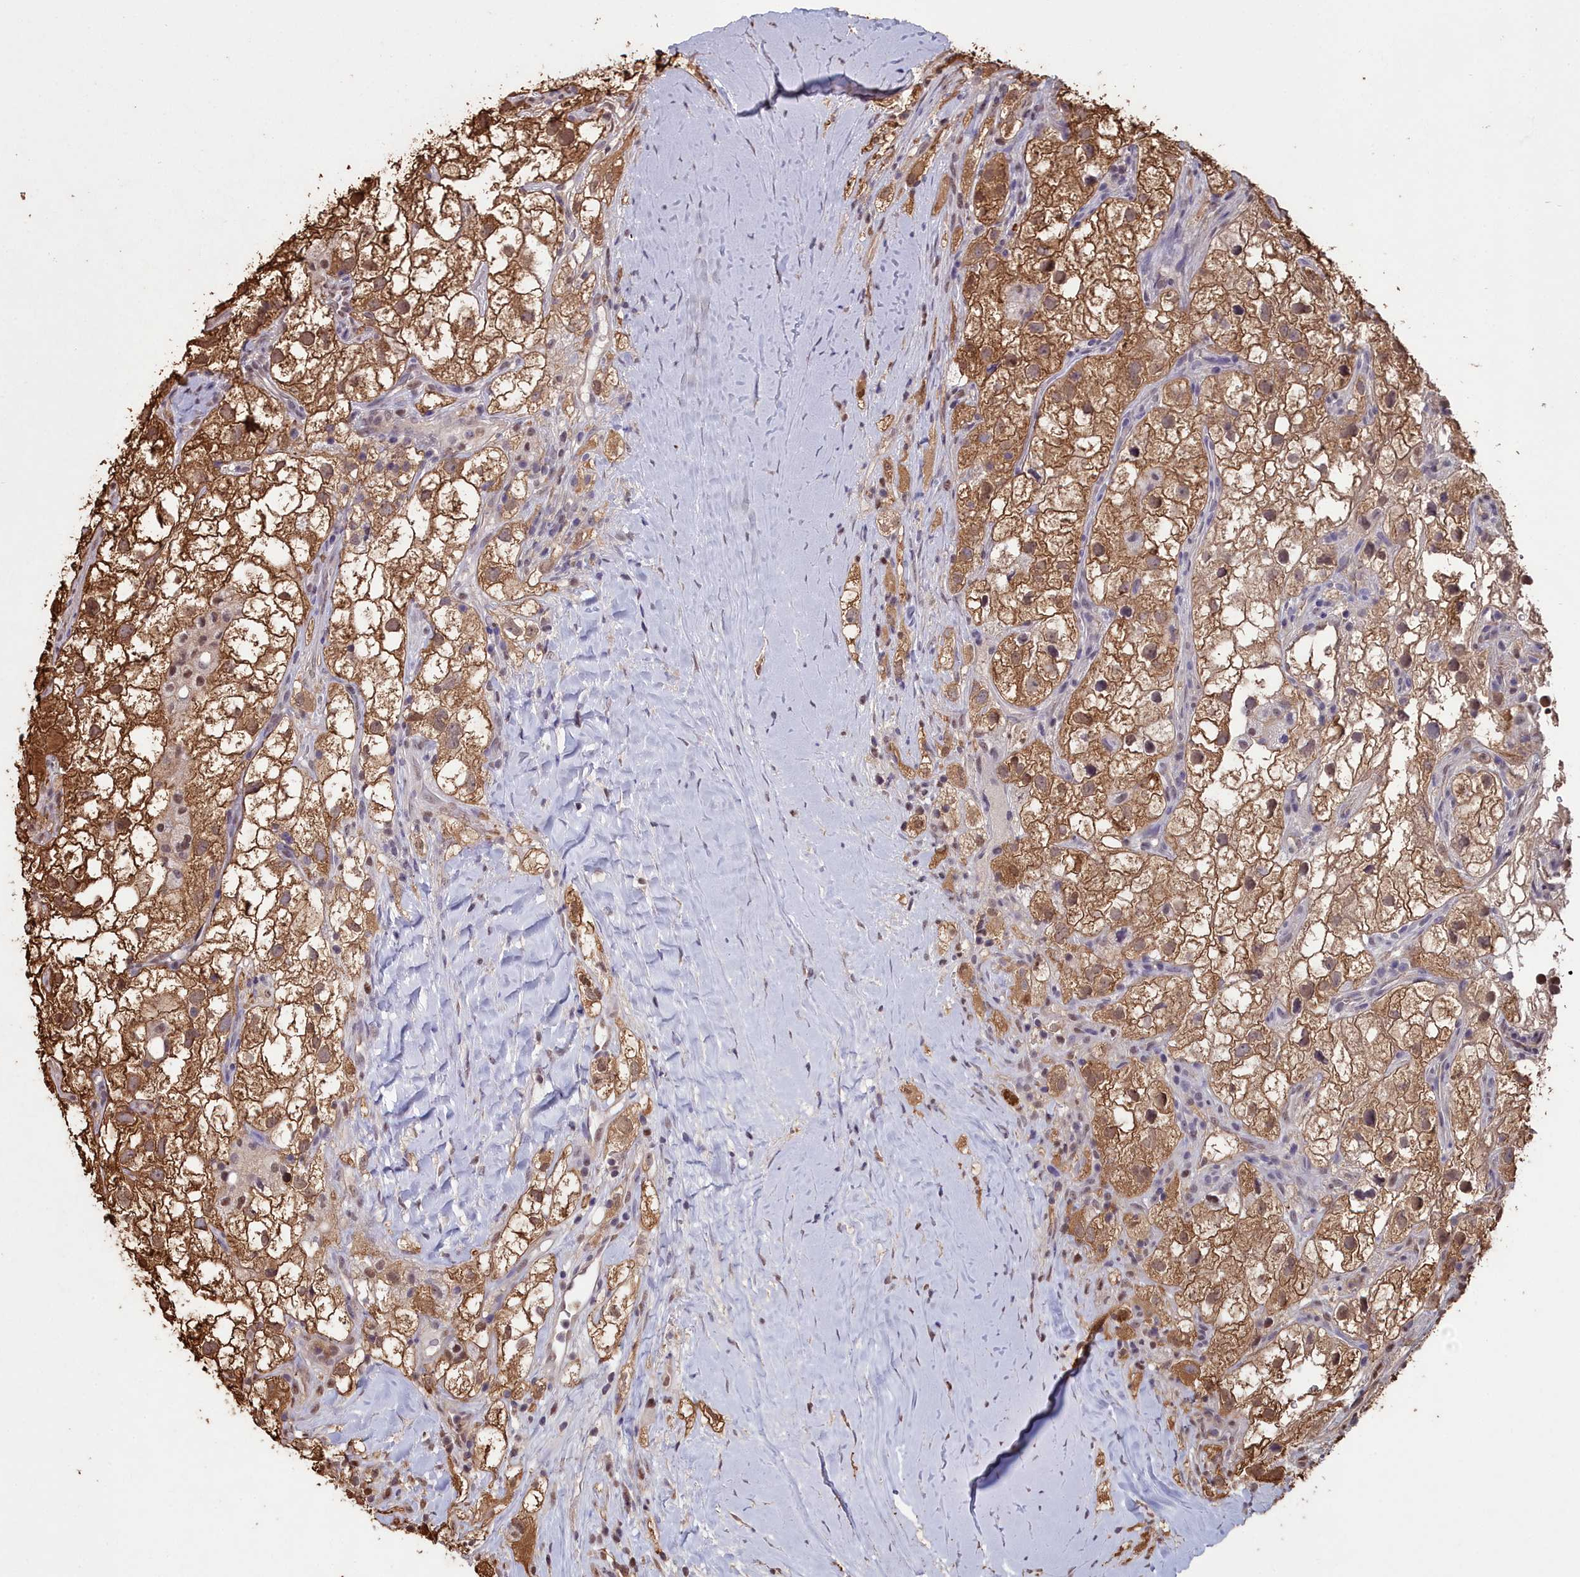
{"staining": {"intensity": "moderate", "quantity": ">75%", "location": "cytoplasmic/membranous,nuclear"}, "tissue": "renal cancer", "cell_type": "Tumor cells", "image_type": "cancer", "snomed": [{"axis": "morphology", "description": "Adenocarcinoma, NOS"}, {"axis": "topography", "description": "Kidney"}], "caption": "IHC of human adenocarcinoma (renal) demonstrates medium levels of moderate cytoplasmic/membranous and nuclear expression in about >75% of tumor cells.", "gene": "GAPDH", "patient": {"sex": "male", "age": 59}}